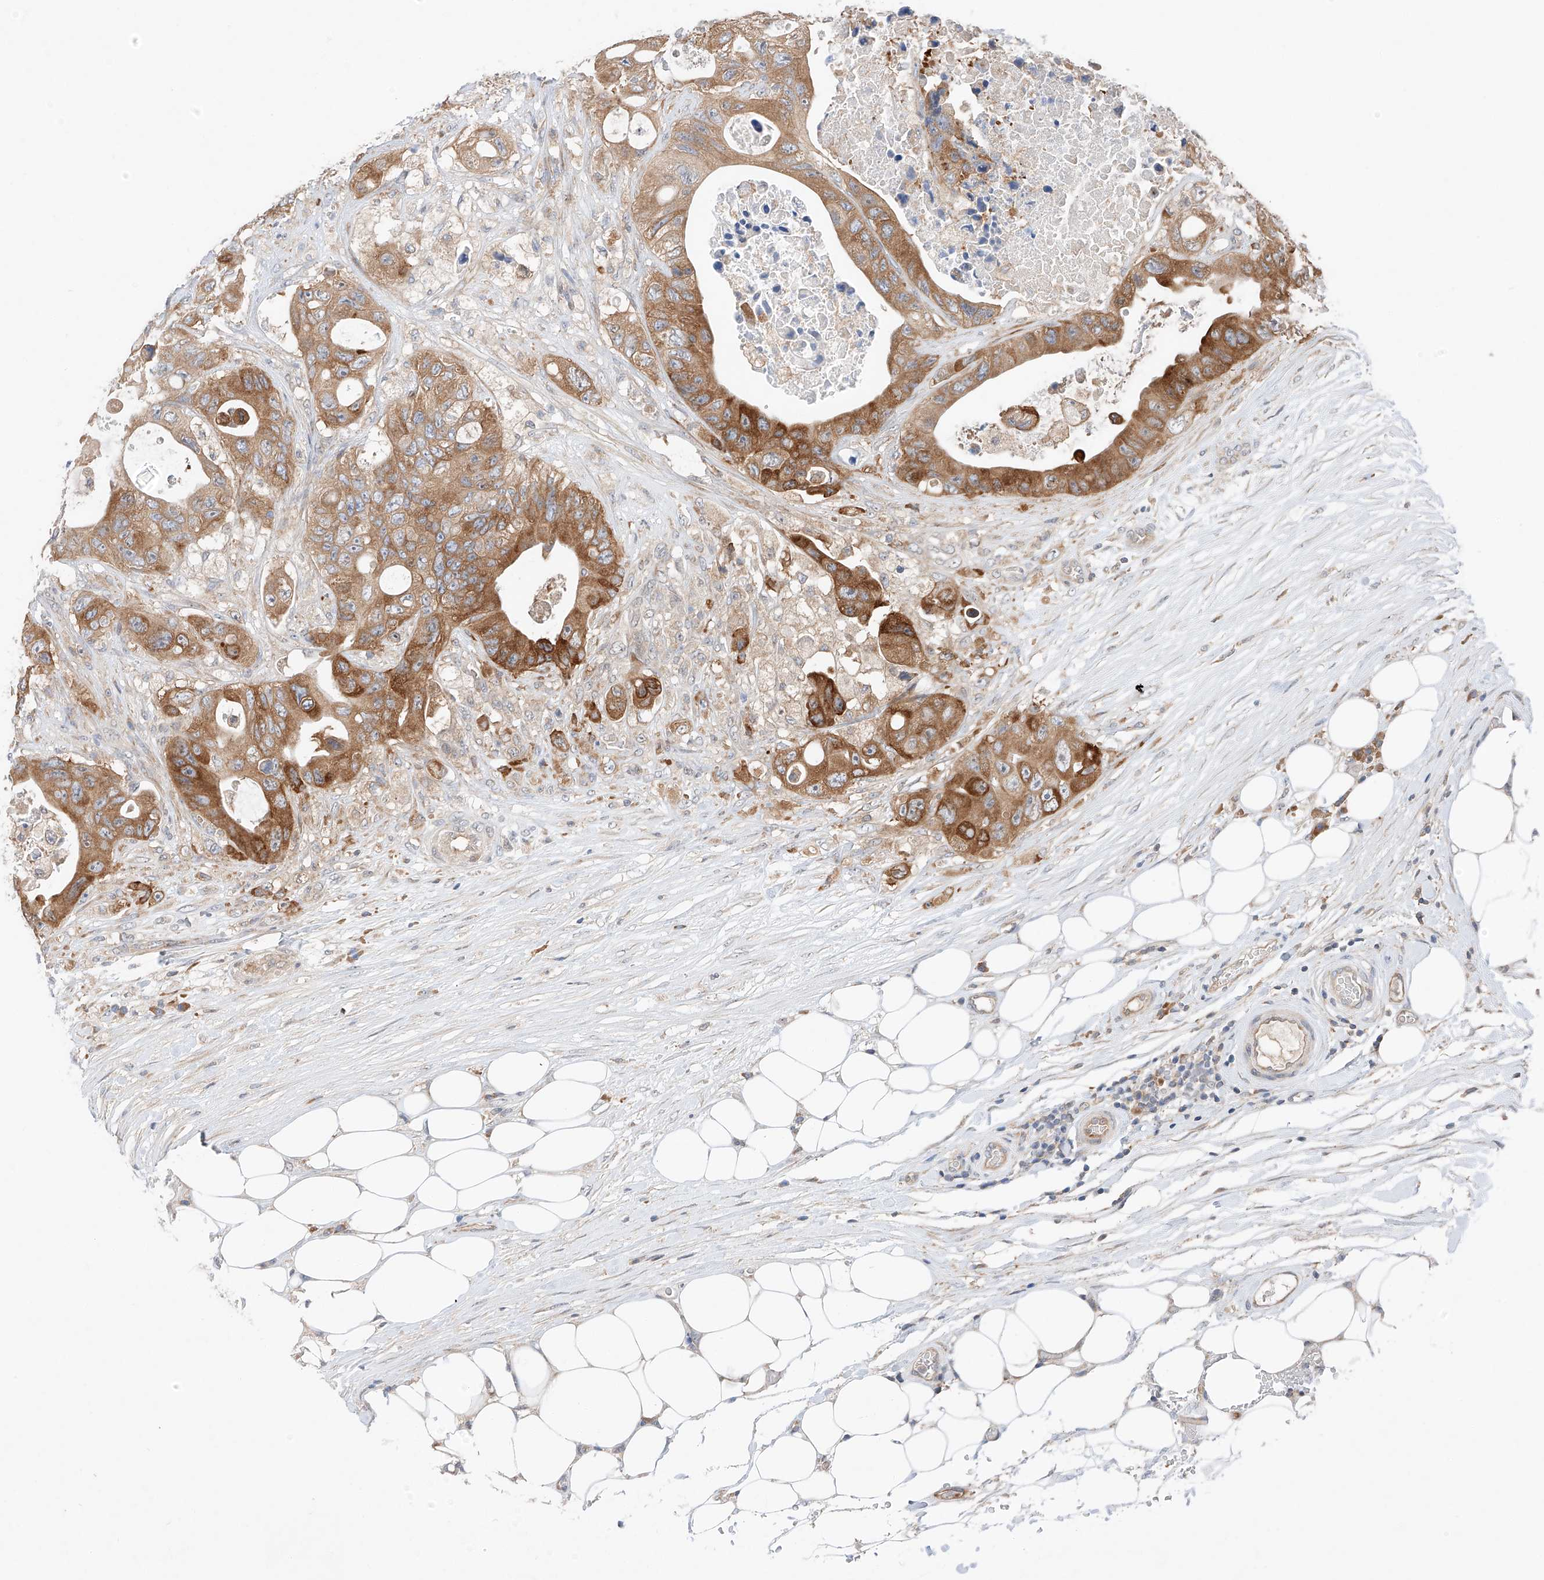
{"staining": {"intensity": "strong", "quantity": ">75%", "location": "cytoplasmic/membranous"}, "tissue": "colorectal cancer", "cell_type": "Tumor cells", "image_type": "cancer", "snomed": [{"axis": "morphology", "description": "Adenocarcinoma, NOS"}, {"axis": "topography", "description": "Colon"}], "caption": "This histopathology image displays immunohistochemistry (IHC) staining of human colorectal cancer (adenocarcinoma), with high strong cytoplasmic/membranous expression in about >75% of tumor cells.", "gene": "RUSC1", "patient": {"sex": "female", "age": 46}}